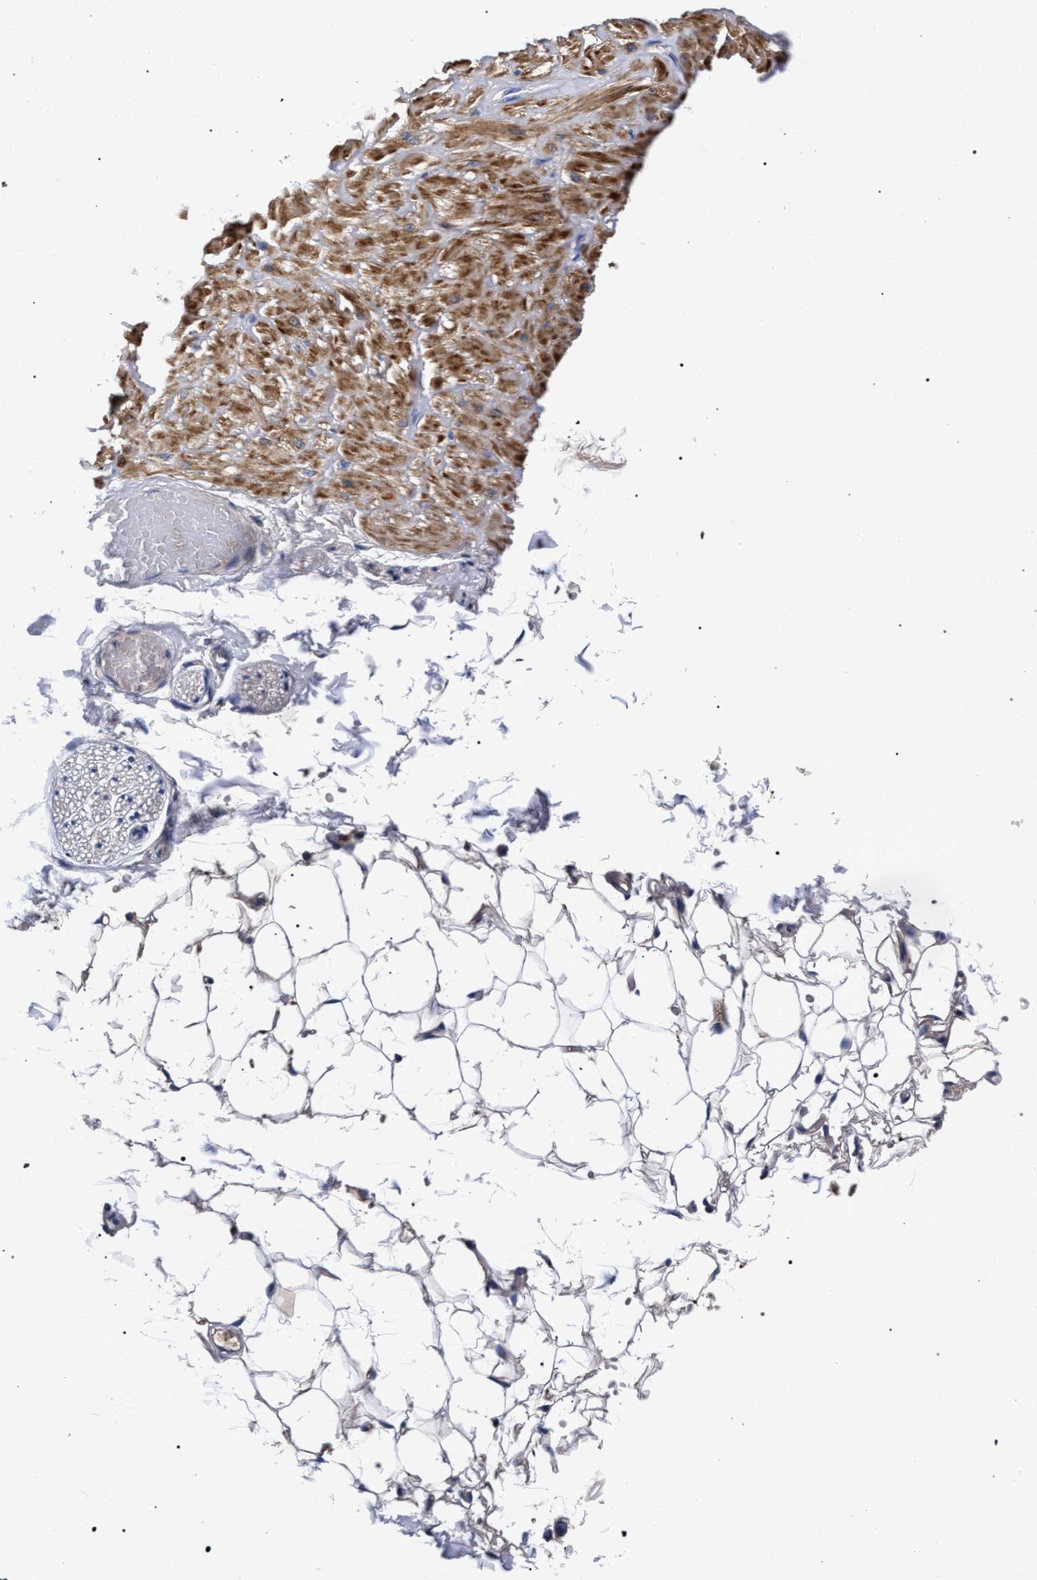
{"staining": {"intensity": "negative", "quantity": "none", "location": "none"}, "tissue": "adipose tissue", "cell_type": "Adipocytes", "image_type": "normal", "snomed": [{"axis": "morphology", "description": "Normal tissue, NOS"}, {"axis": "topography", "description": "Adipose tissue"}, {"axis": "topography", "description": "Vascular tissue"}, {"axis": "topography", "description": "Peripheral nerve tissue"}], "caption": "This is a histopathology image of immunohistochemistry staining of normal adipose tissue, which shows no positivity in adipocytes.", "gene": "HSD17B14", "patient": {"sex": "male", "age": 25}}